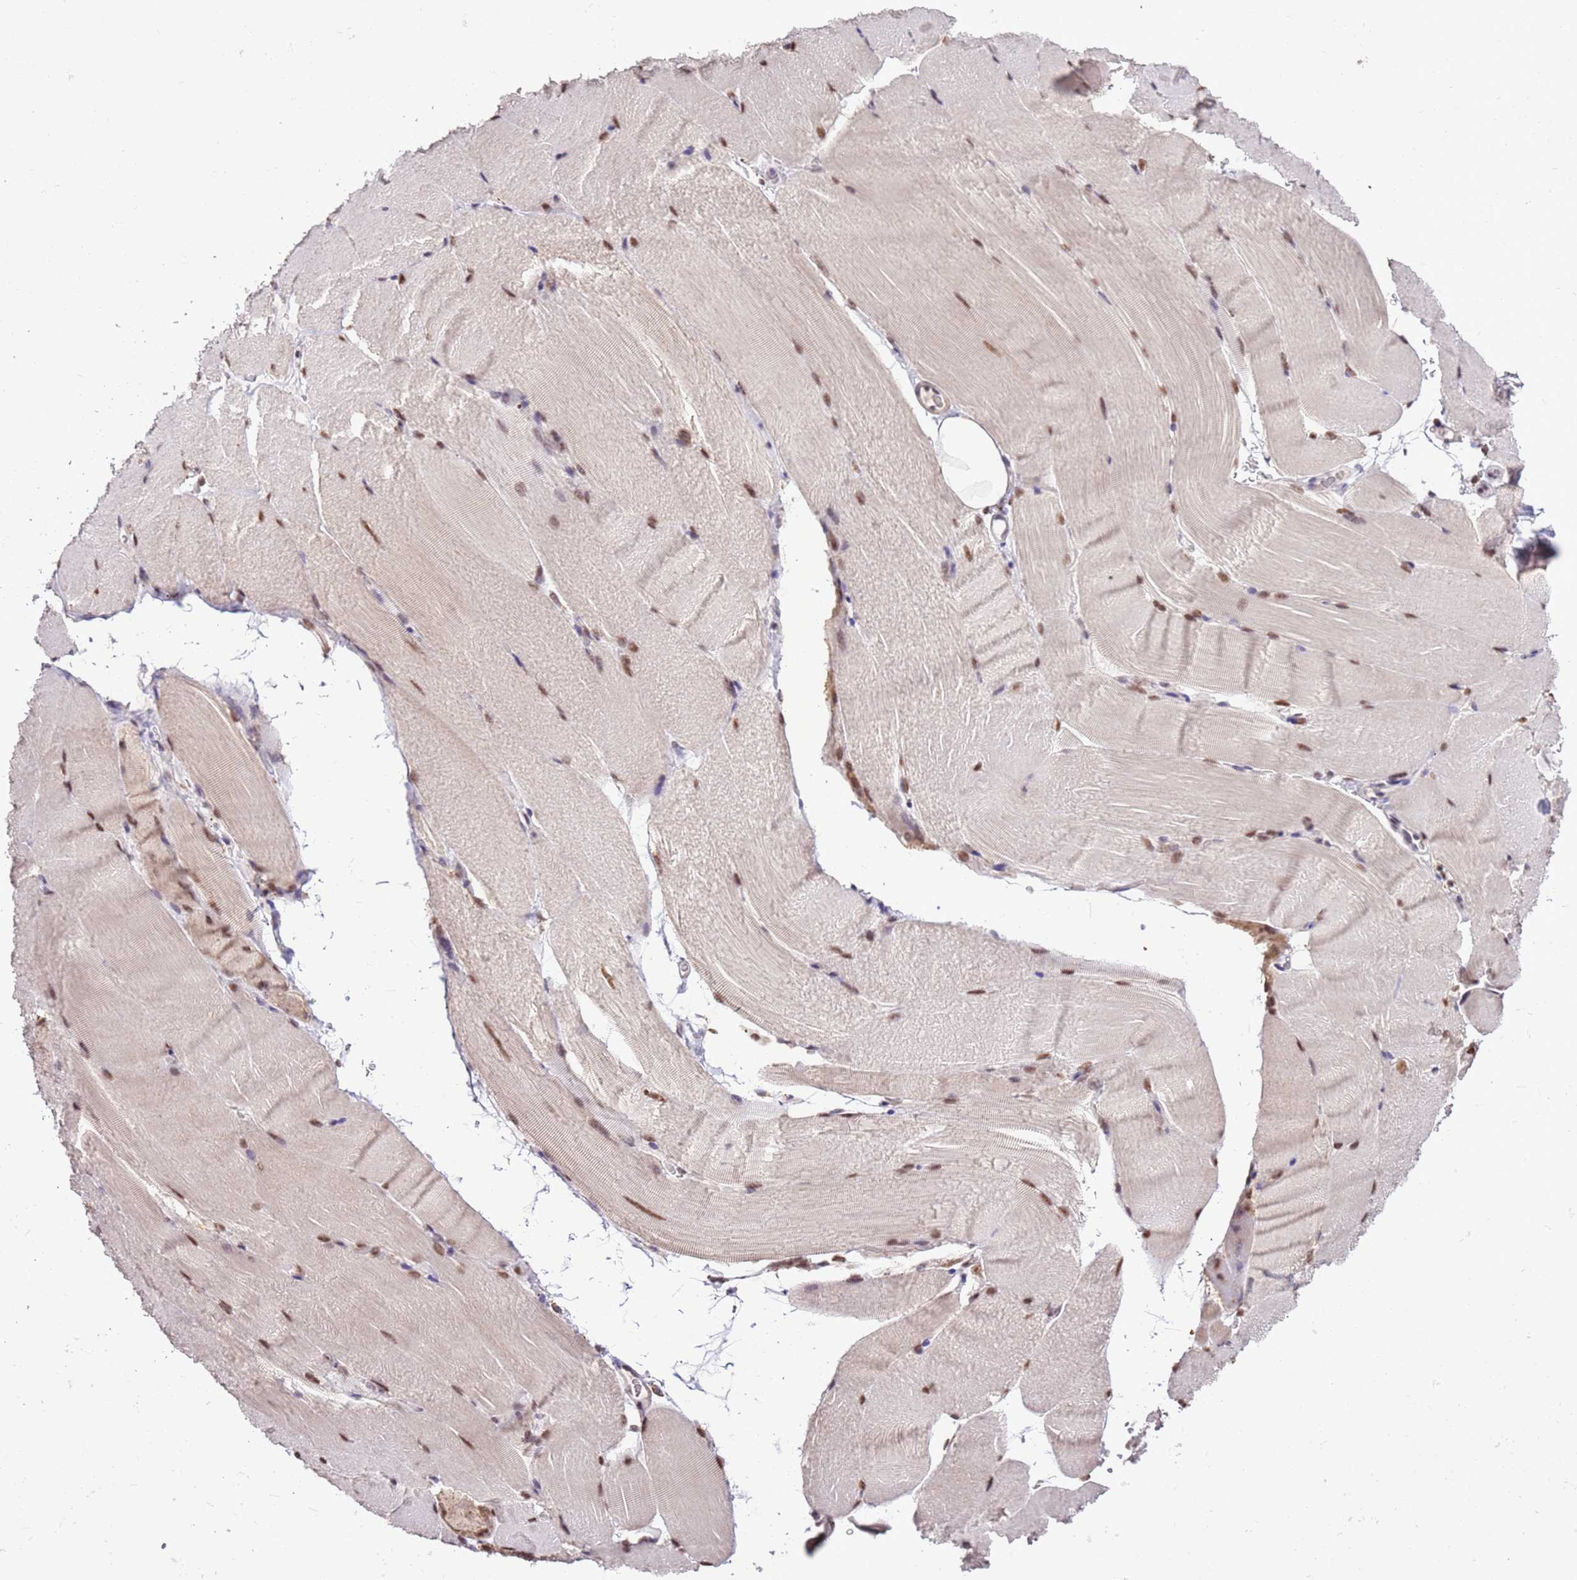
{"staining": {"intensity": "moderate", "quantity": "25%-75%", "location": "nuclear"}, "tissue": "skeletal muscle", "cell_type": "Myocytes", "image_type": "normal", "snomed": [{"axis": "morphology", "description": "Normal tissue, NOS"}, {"axis": "topography", "description": "Skeletal muscle"}, {"axis": "topography", "description": "Parathyroid gland"}], "caption": "Immunohistochemistry (IHC) staining of normal skeletal muscle, which shows medium levels of moderate nuclear staining in about 25%-75% of myocytes indicating moderate nuclear protein staining. The staining was performed using DAB (3,3'-diaminobenzidine) (brown) for protein detection and nuclei were counterstained in hematoxylin (blue).", "gene": "AKAP8L", "patient": {"sex": "female", "age": 37}}